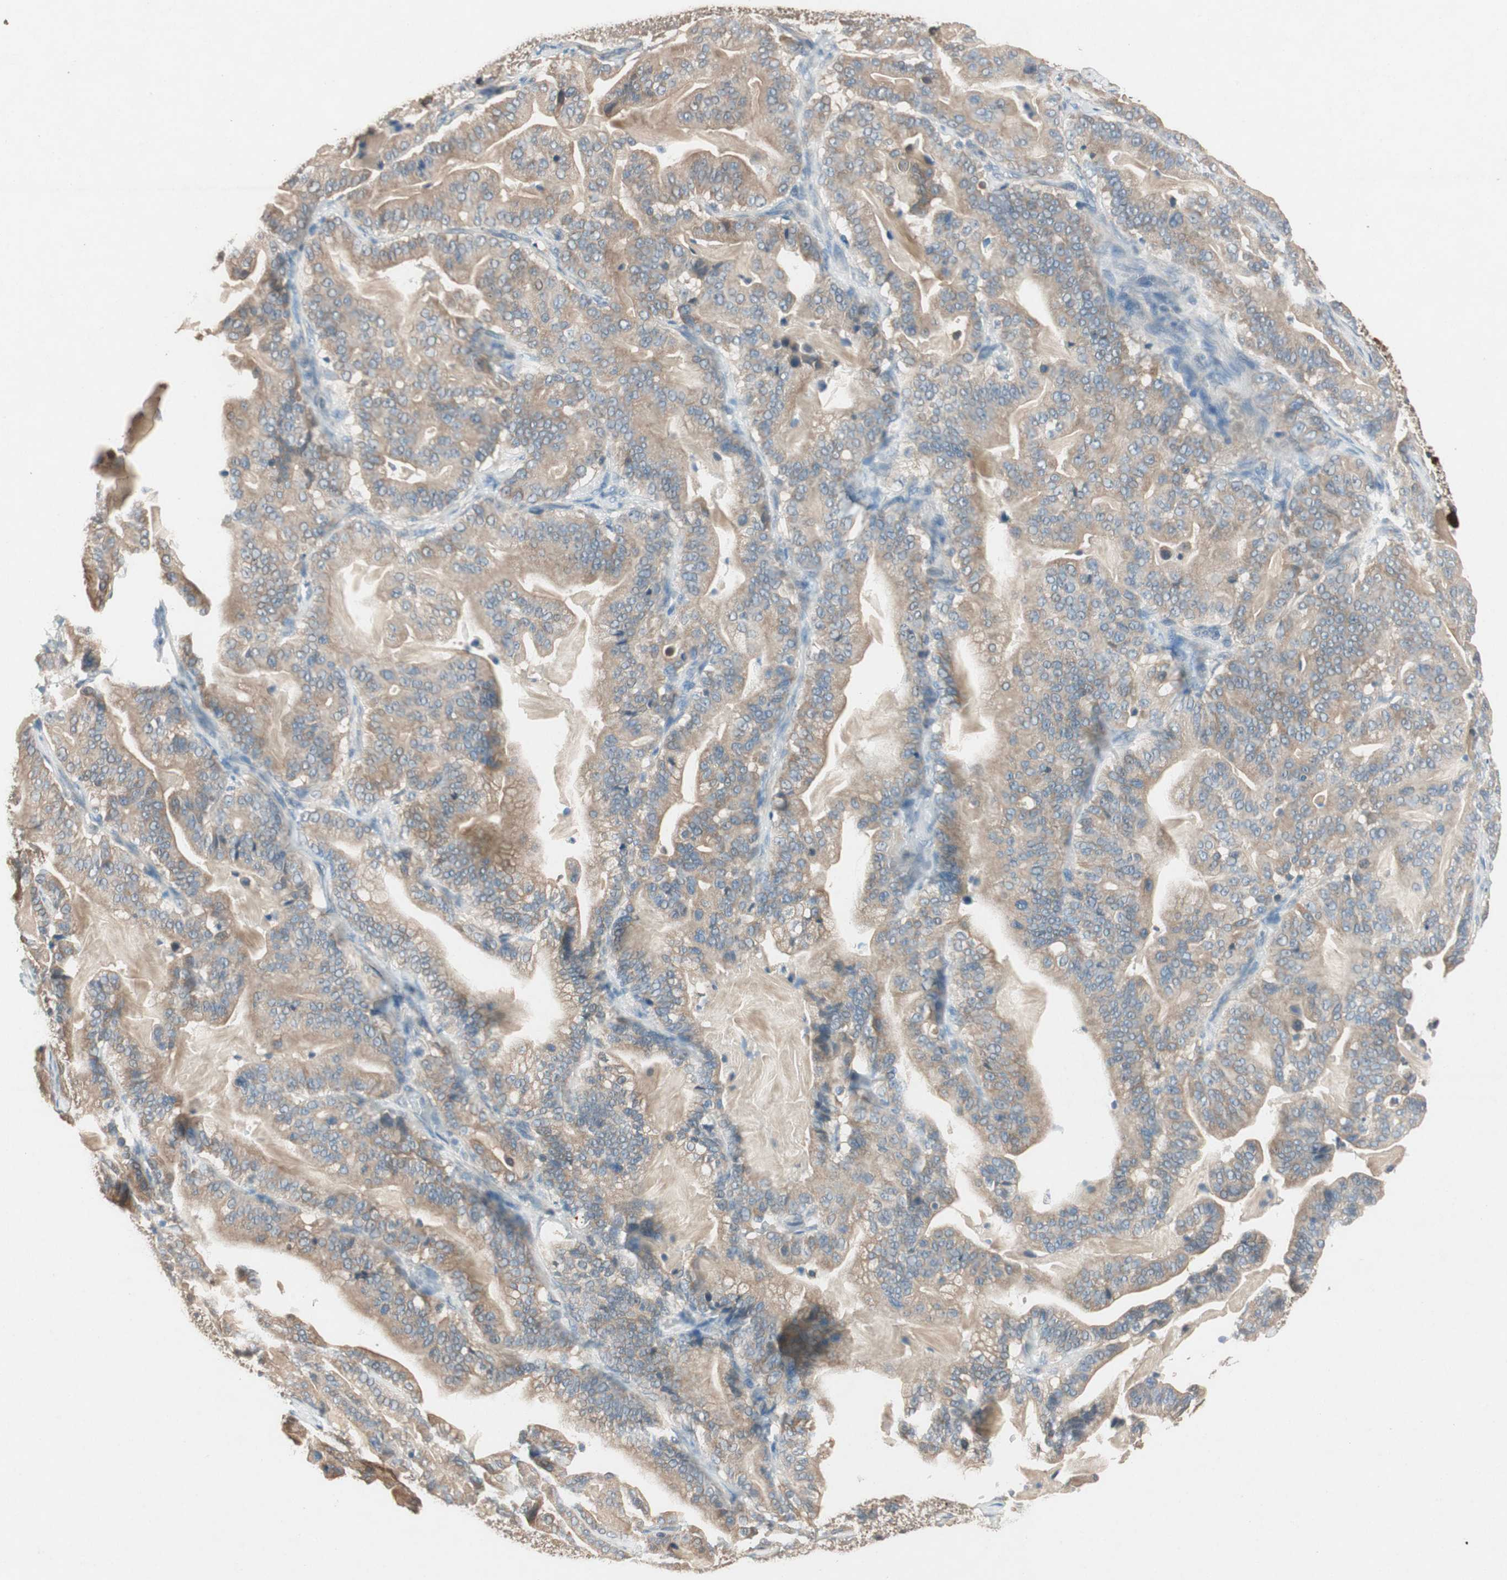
{"staining": {"intensity": "weak", "quantity": ">75%", "location": "cytoplasmic/membranous"}, "tissue": "pancreatic cancer", "cell_type": "Tumor cells", "image_type": "cancer", "snomed": [{"axis": "morphology", "description": "Adenocarcinoma, NOS"}, {"axis": "topography", "description": "Pancreas"}], "caption": "Approximately >75% of tumor cells in human adenocarcinoma (pancreatic) exhibit weak cytoplasmic/membranous protein expression as visualized by brown immunohistochemical staining.", "gene": "SERPINB5", "patient": {"sex": "male", "age": 63}}